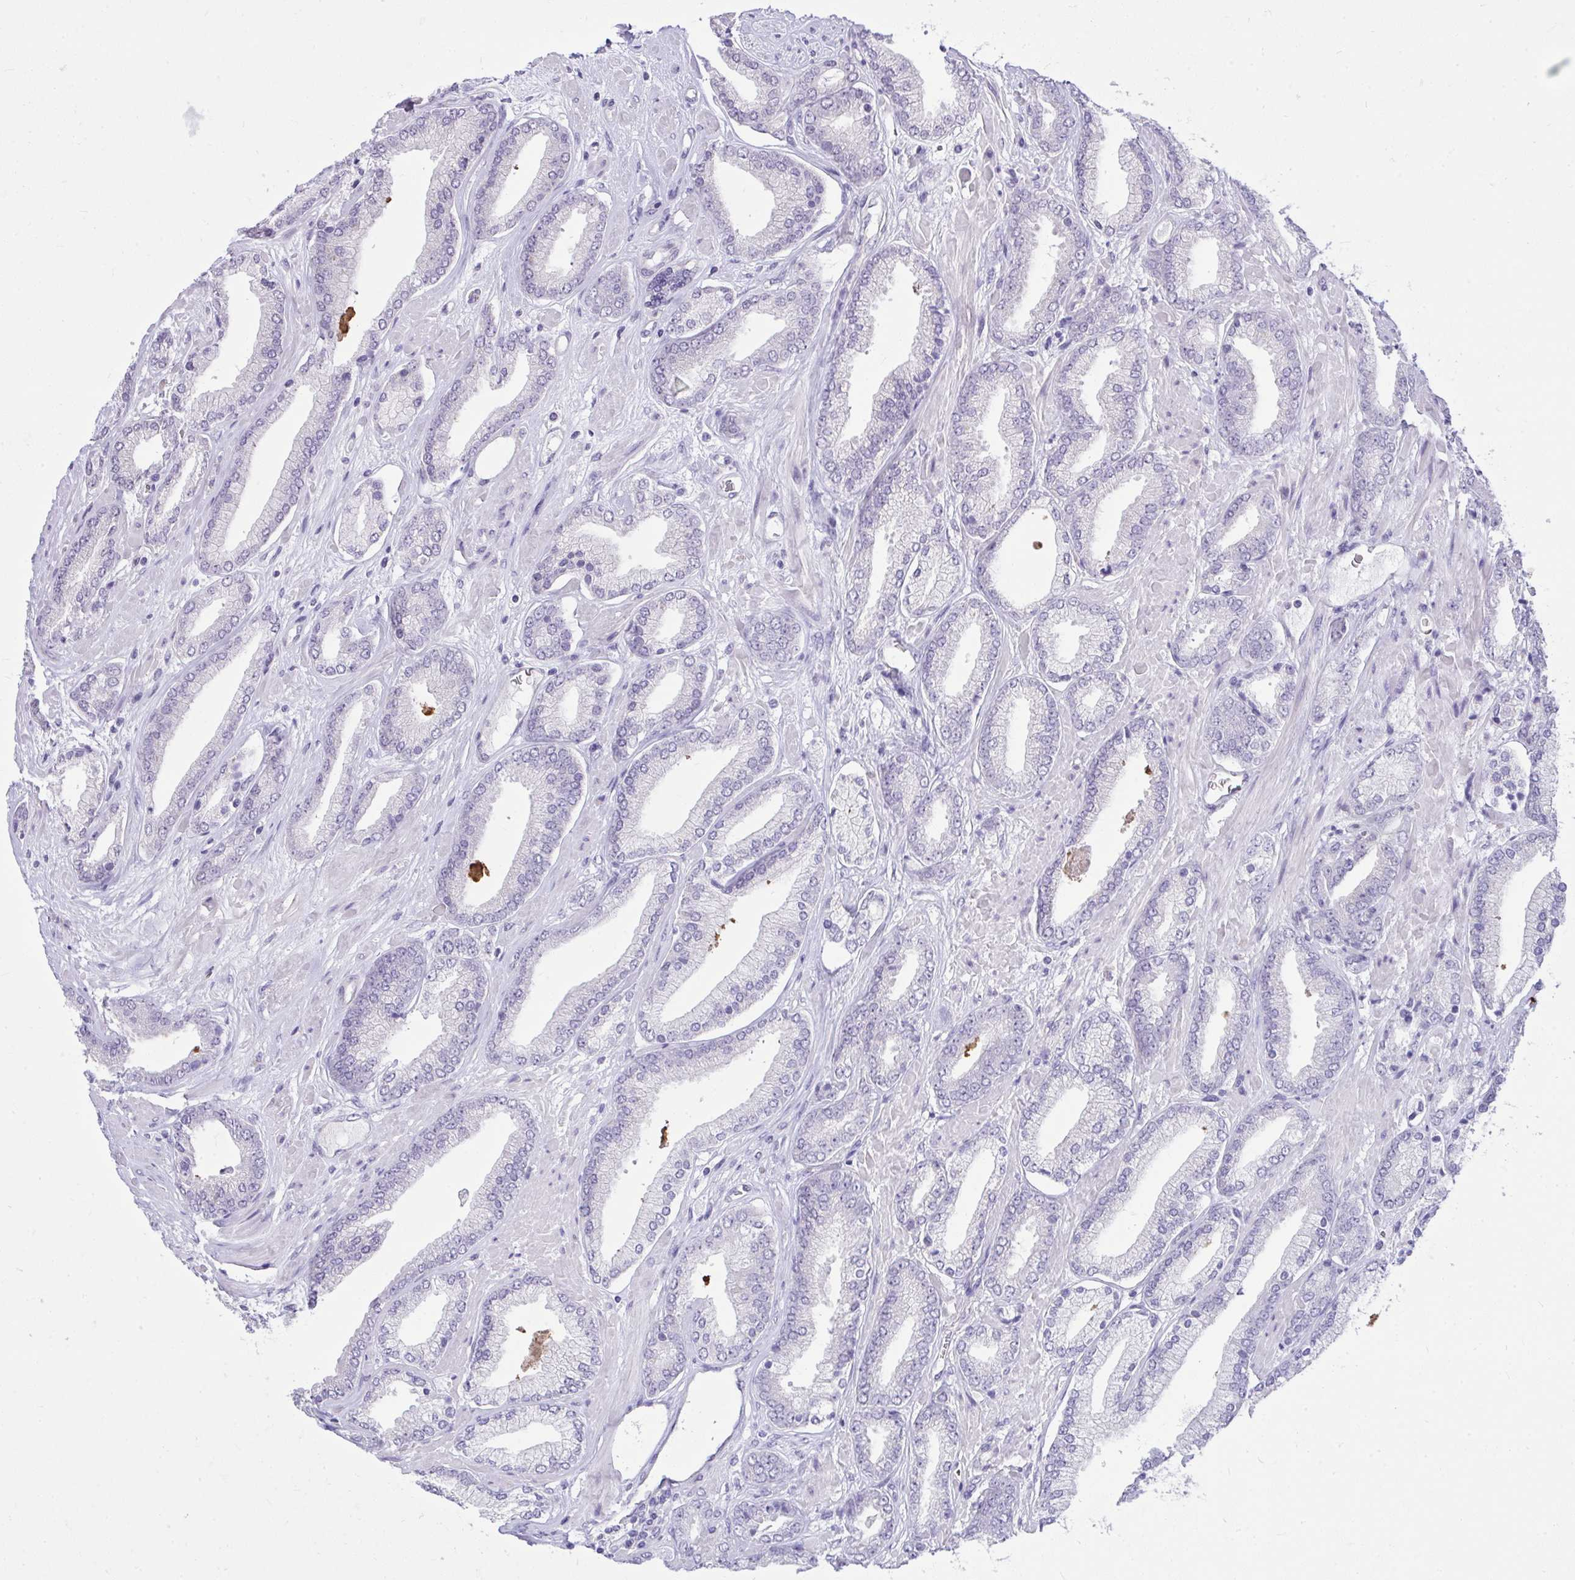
{"staining": {"intensity": "negative", "quantity": "none", "location": "none"}, "tissue": "prostate cancer", "cell_type": "Tumor cells", "image_type": "cancer", "snomed": [{"axis": "morphology", "description": "Adenocarcinoma, High grade"}, {"axis": "topography", "description": "Prostate"}], "caption": "Prostate cancer stained for a protein using immunohistochemistry (IHC) reveals no positivity tumor cells.", "gene": "PRM2", "patient": {"sex": "male", "age": 56}}